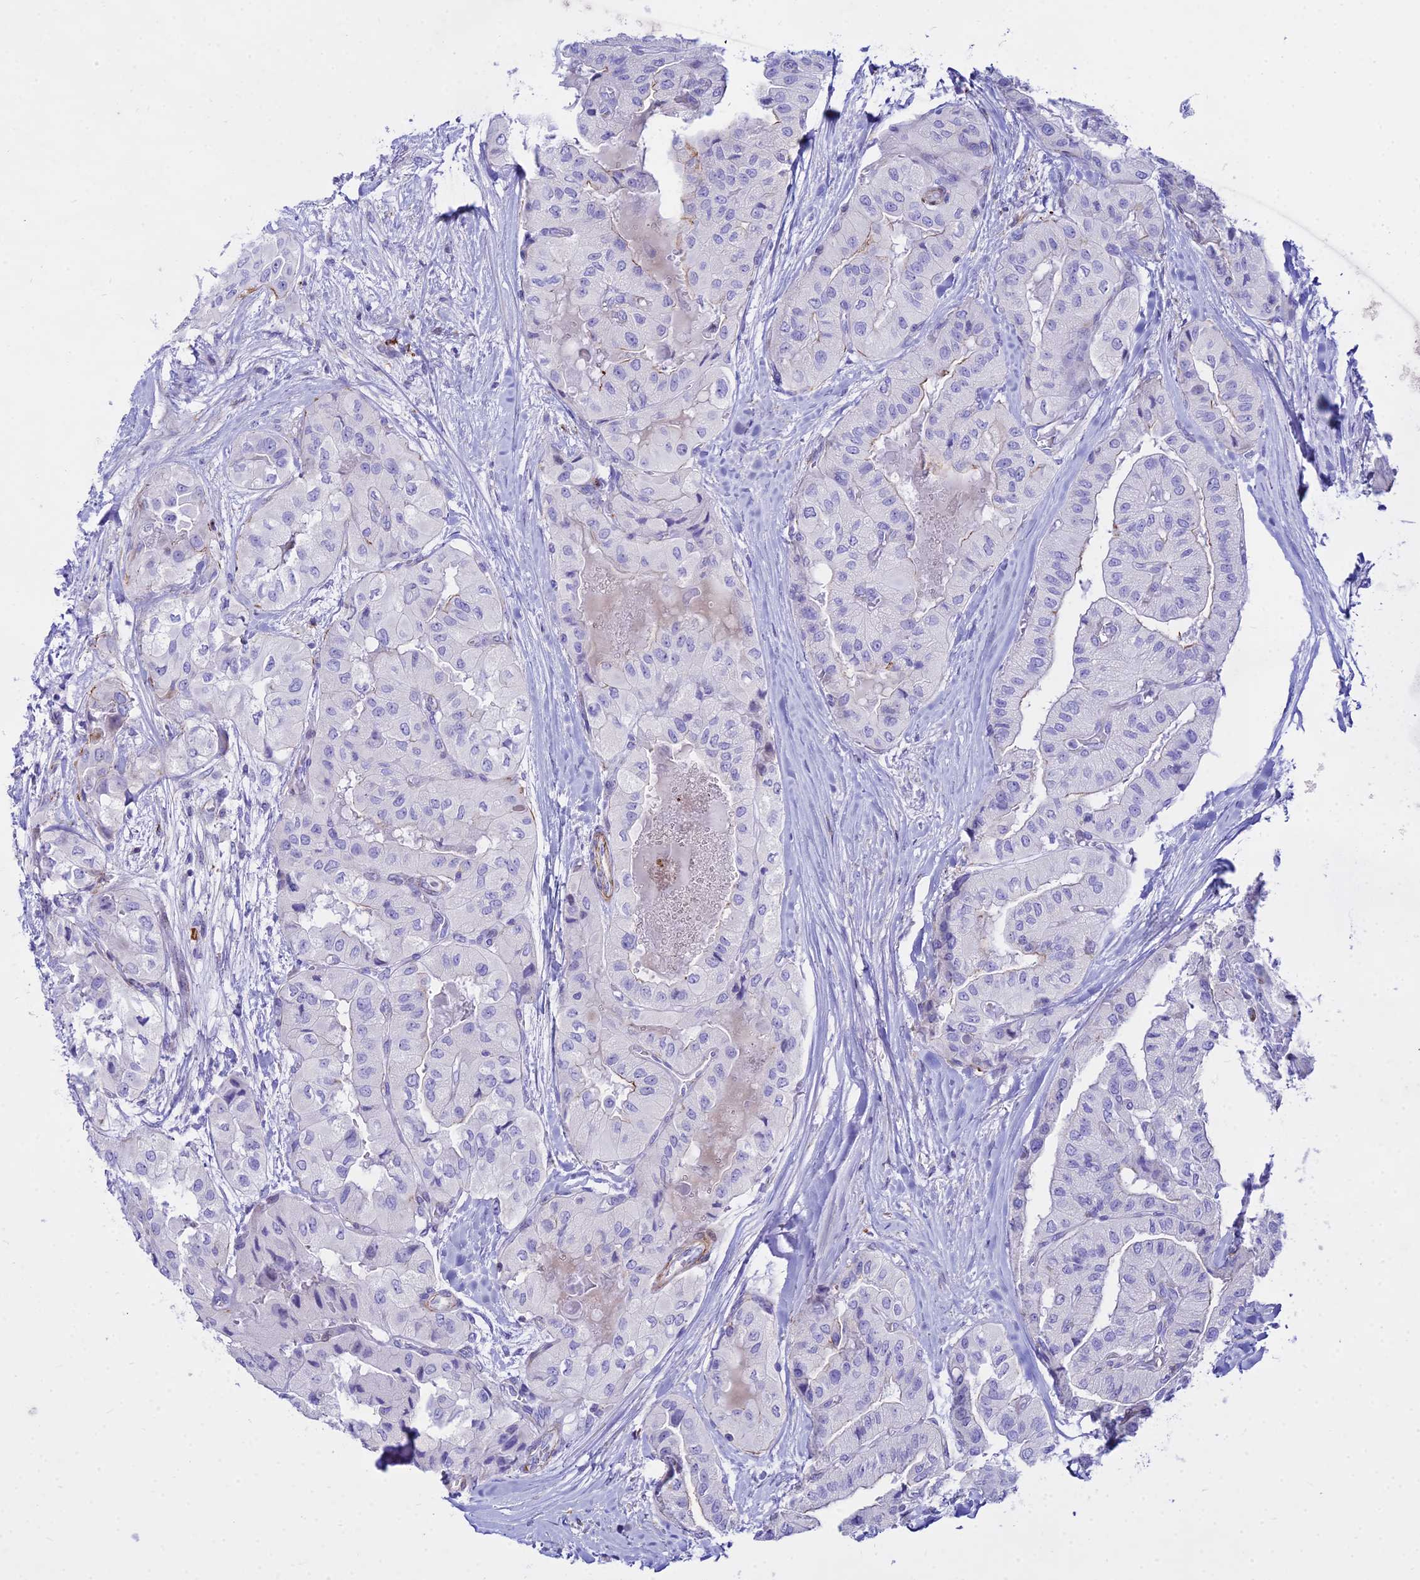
{"staining": {"intensity": "negative", "quantity": "none", "location": "none"}, "tissue": "thyroid cancer", "cell_type": "Tumor cells", "image_type": "cancer", "snomed": [{"axis": "morphology", "description": "Papillary adenocarcinoma, NOS"}, {"axis": "topography", "description": "Thyroid gland"}], "caption": "The image shows no significant expression in tumor cells of thyroid cancer (papillary adenocarcinoma).", "gene": "DLX1", "patient": {"sex": "female", "age": 59}}